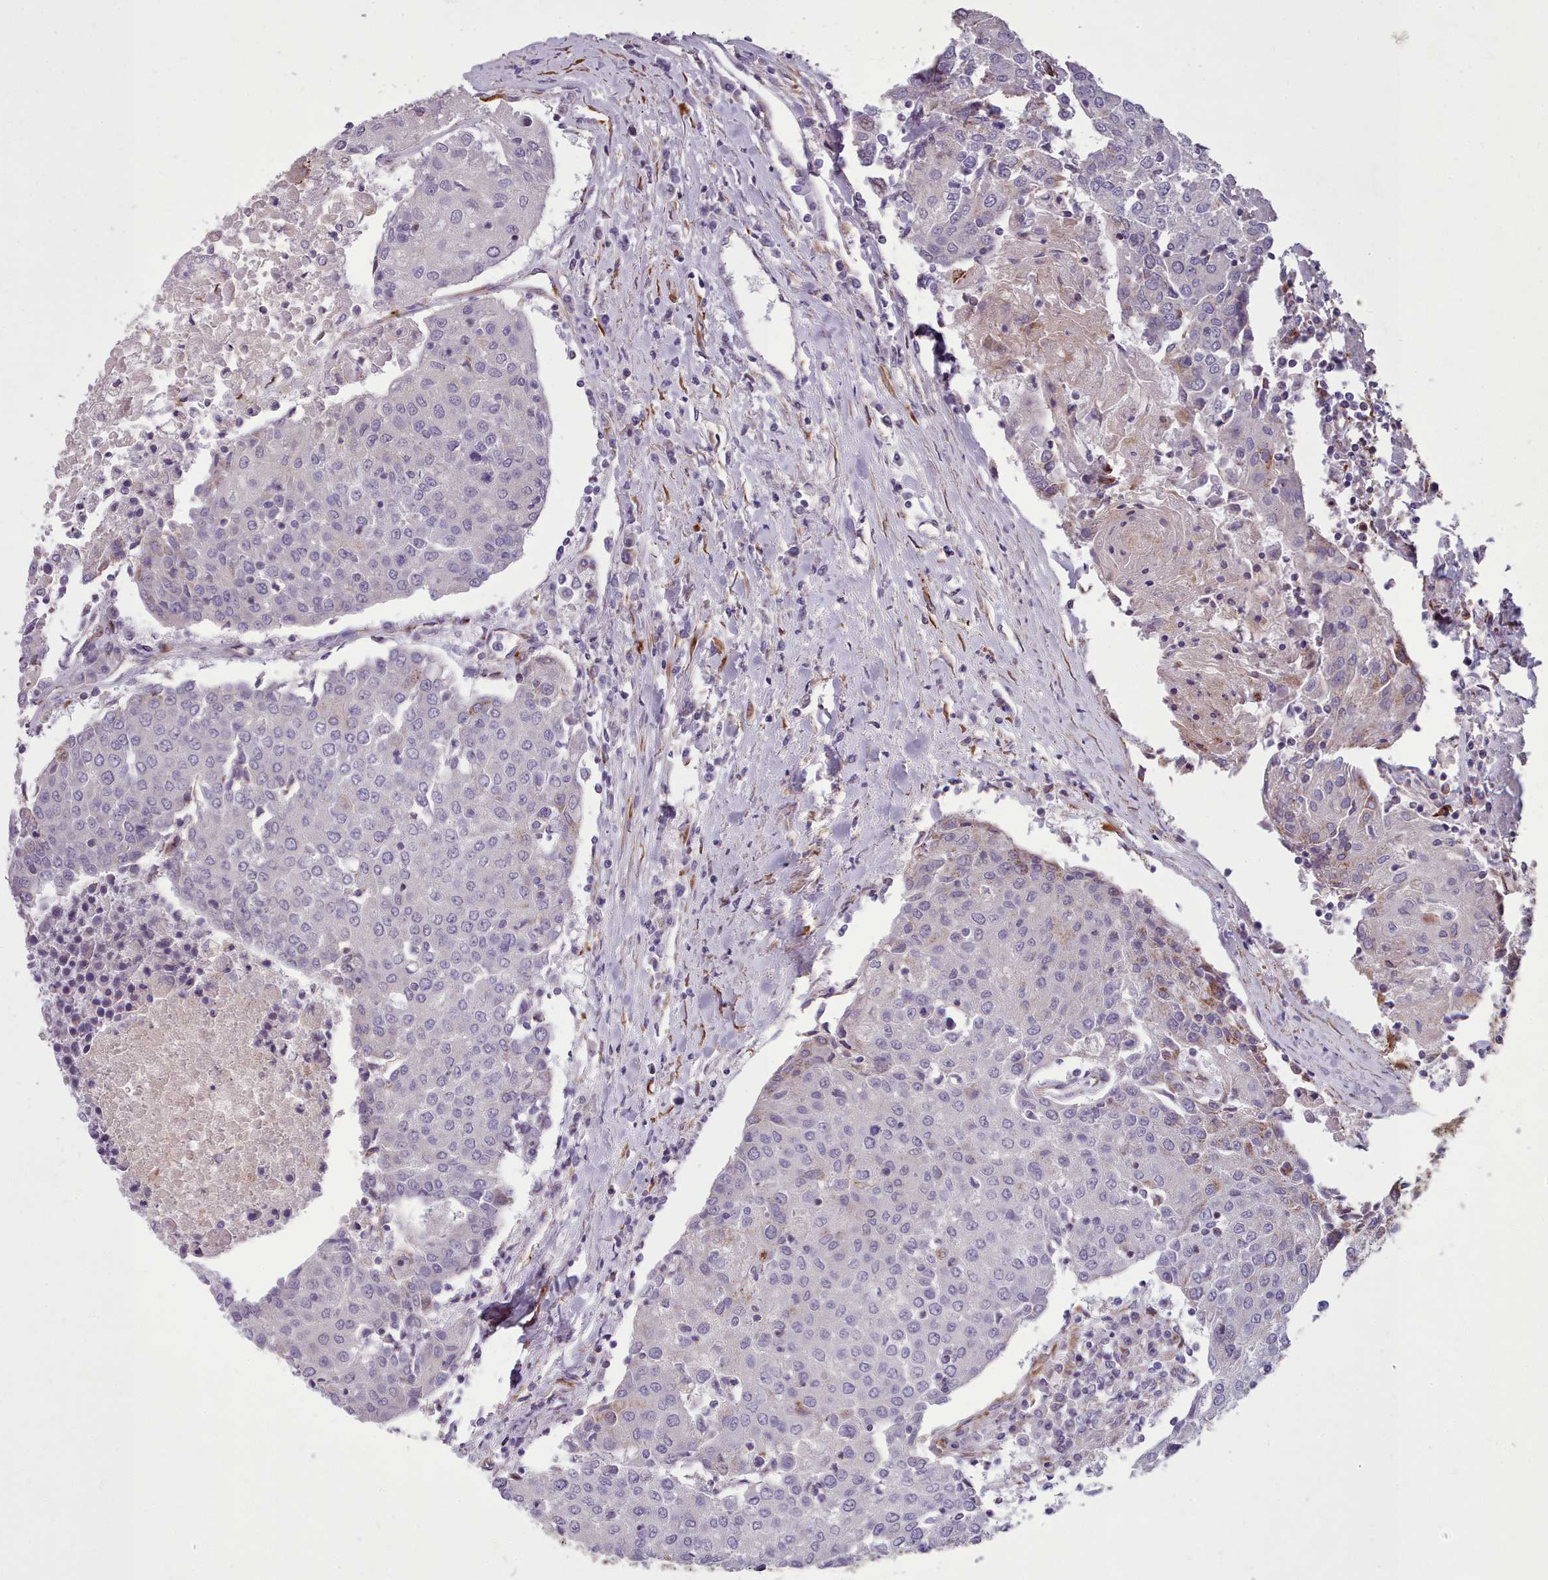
{"staining": {"intensity": "negative", "quantity": "none", "location": "none"}, "tissue": "urothelial cancer", "cell_type": "Tumor cells", "image_type": "cancer", "snomed": [{"axis": "morphology", "description": "Urothelial carcinoma, High grade"}, {"axis": "topography", "description": "Urinary bladder"}], "caption": "DAB (3,3'-diaminobenzidine) immunohistochemical staining of urothelial cancer displays no significant staining in tumor cells. (Immunohistochemistry (ihc), brightfield microscopy, high magnification).", "gene": "FKBP10", "patient": {"sex": "female", "age": 85}}